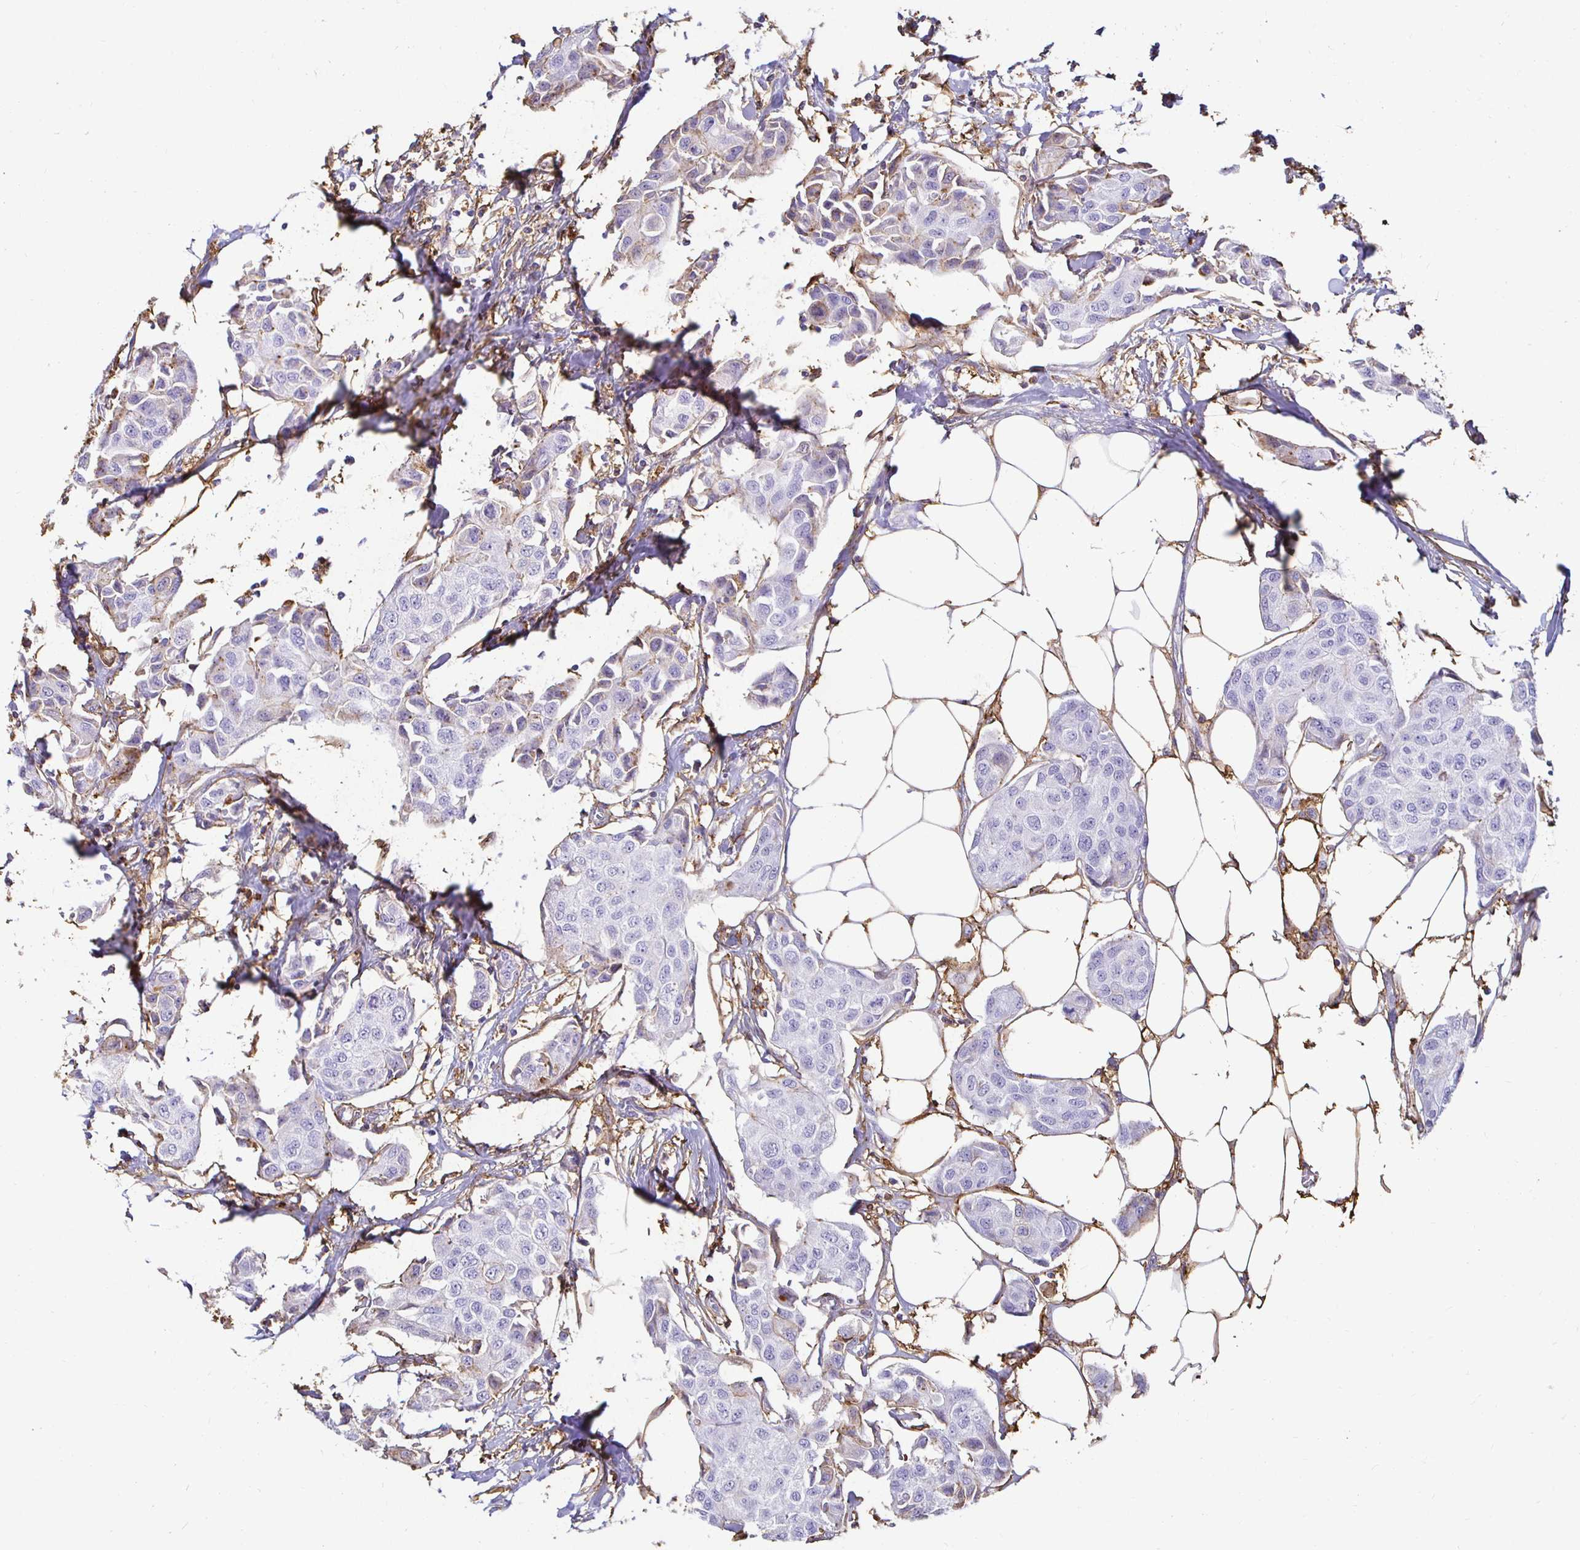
{"staining": {"intensity": "negative", "quantity": "none", "location": "none"}, "tissue": "breast cancer", "cell_type": "Tumor cells", "image_type": "cancer", "snomed": [{"axis": "morphology", "description": "Duct carcinoma"}, {"axis": "topography", "description": "Breast"}, {"axis": "topography", "description": "Lymph node"}], "caption": "There is no significant staining in tumor cells of invasive ductal carcinoma (breast).", "gene": "TAS1R3", "patient": {"sex": "female", "age": 80}}